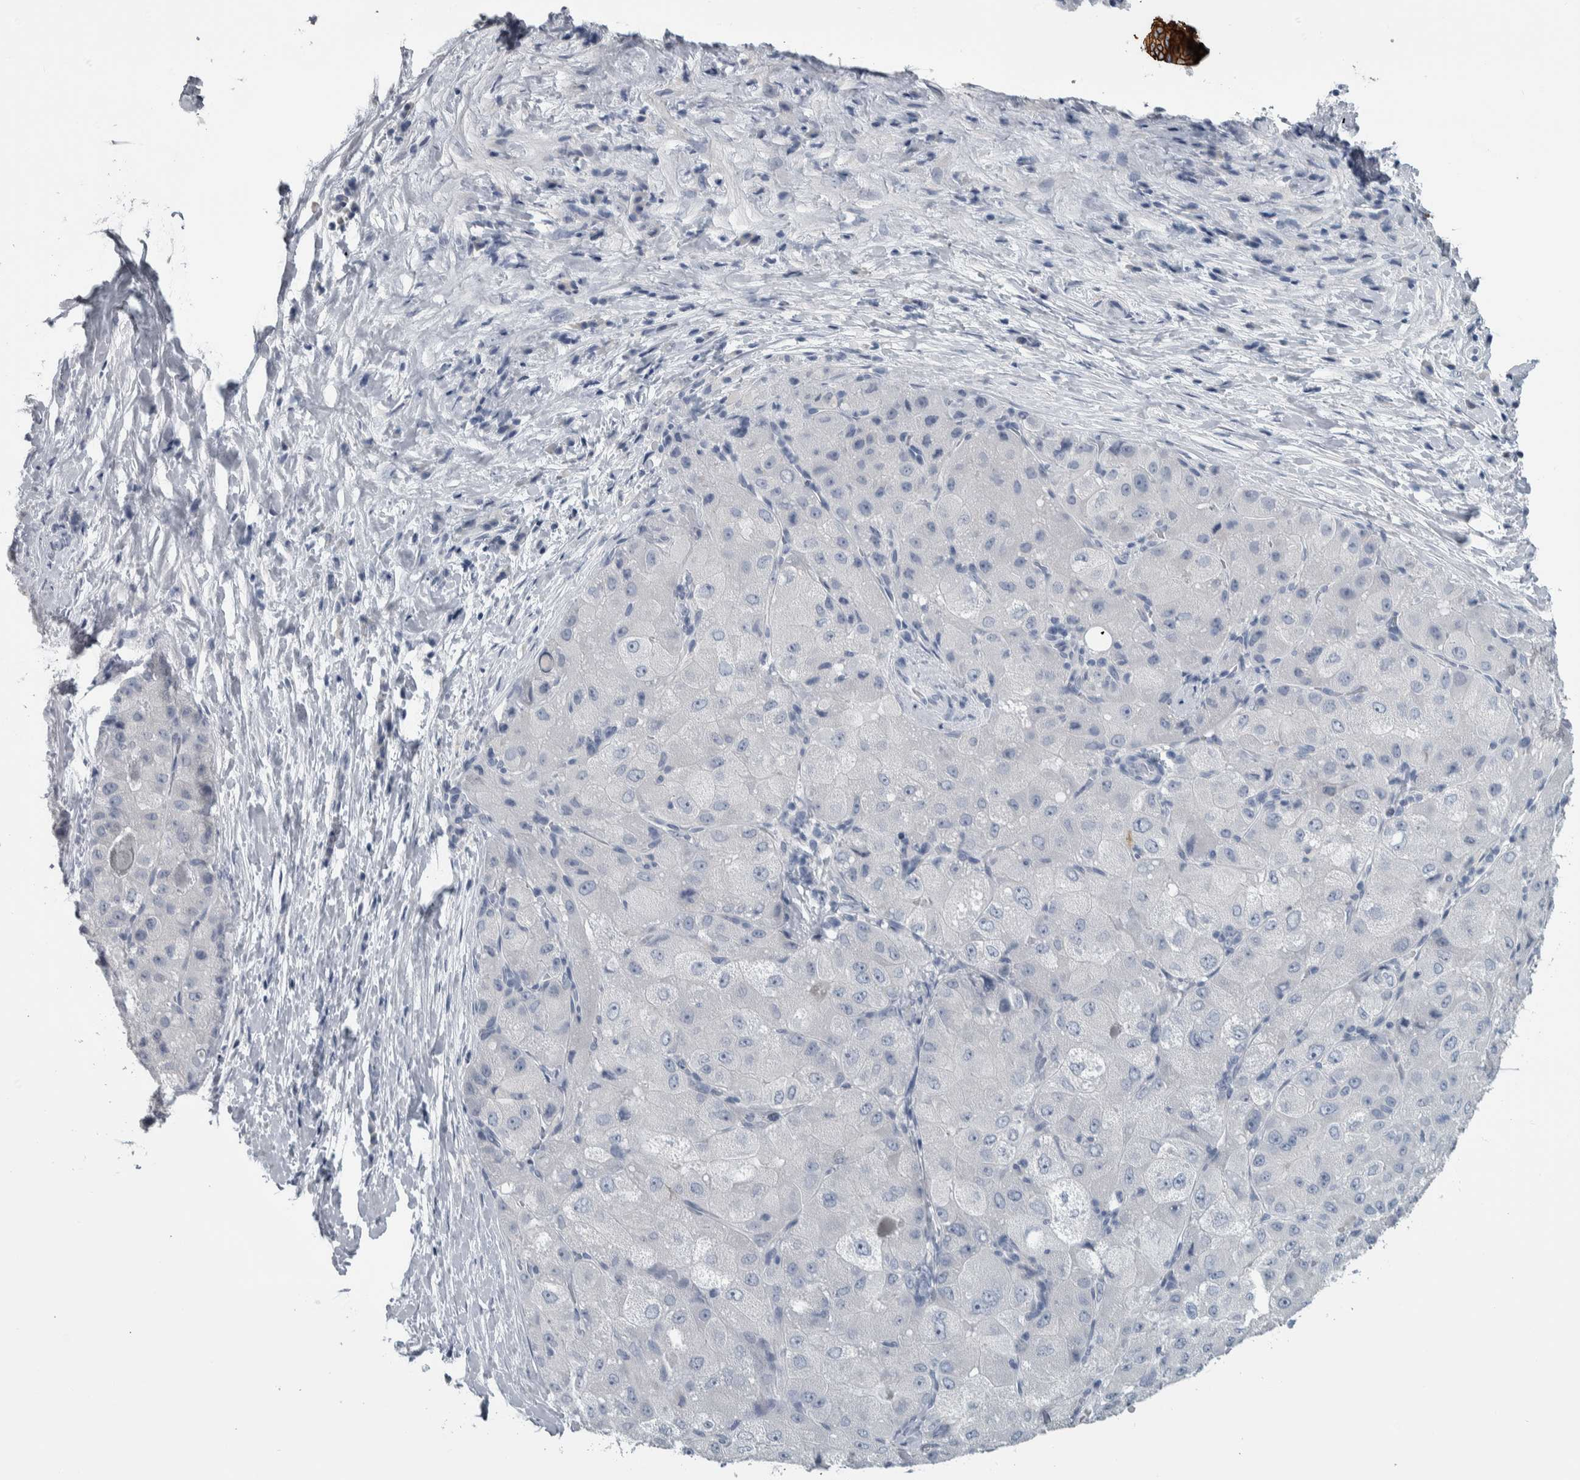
{"staining": {"intensity": "negative", "quantity": "none", "location": "none"}, "tissue": "liver cancer", "cell_type": "Tumor cells", "image_type": "cancer", "snomed": [{"axis": "morphology", "description": "Carcinoma, Hepatocellular, NOS"}, {"axis": "topography", "description": "Liver"}], "caption": "Tumor cells show no significant expression in liver hepatocellular carcinoma.", "gene": "CDH17", "patient": {"sex": "male", "age": 80}}